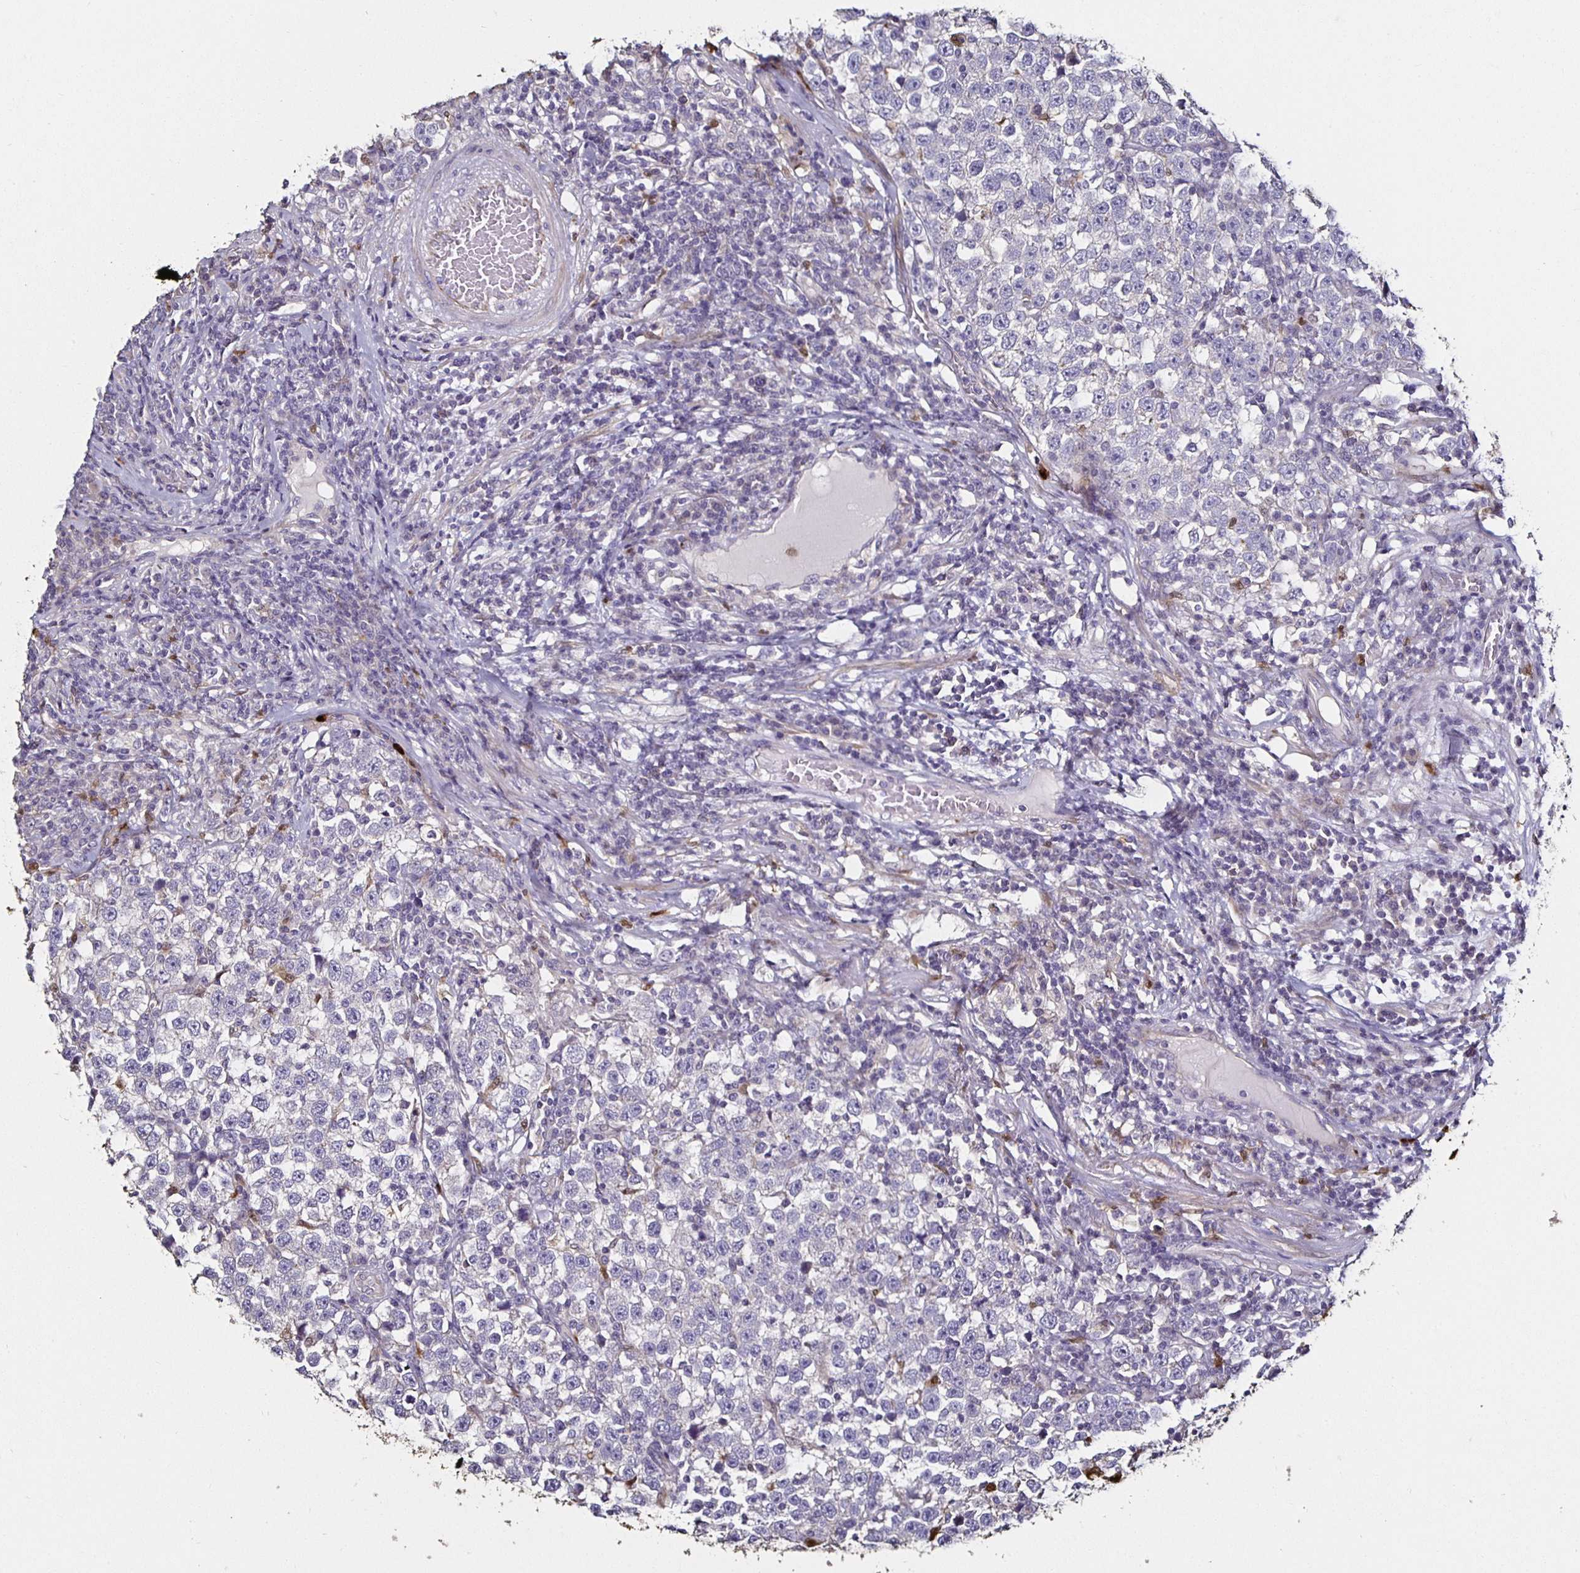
{"staining": {"intensity": "negative", "quantity": "none", "location": "none"}, "tissue": "testis cancer", "cell_type": "Tumor cells", "image_type": "cancer", "snomed": [{"axis": "morphology", "description": "Seminoma, NOS"}, {"axis": "topography", "description": "Testis"}], "caption": "Human seminoma (testis) stained for a protein using immunohistochemistry (IHC) shows no staining in tumor cells.", "gene": "TLR4", "patient": {"sex": "male", "age": 43}}